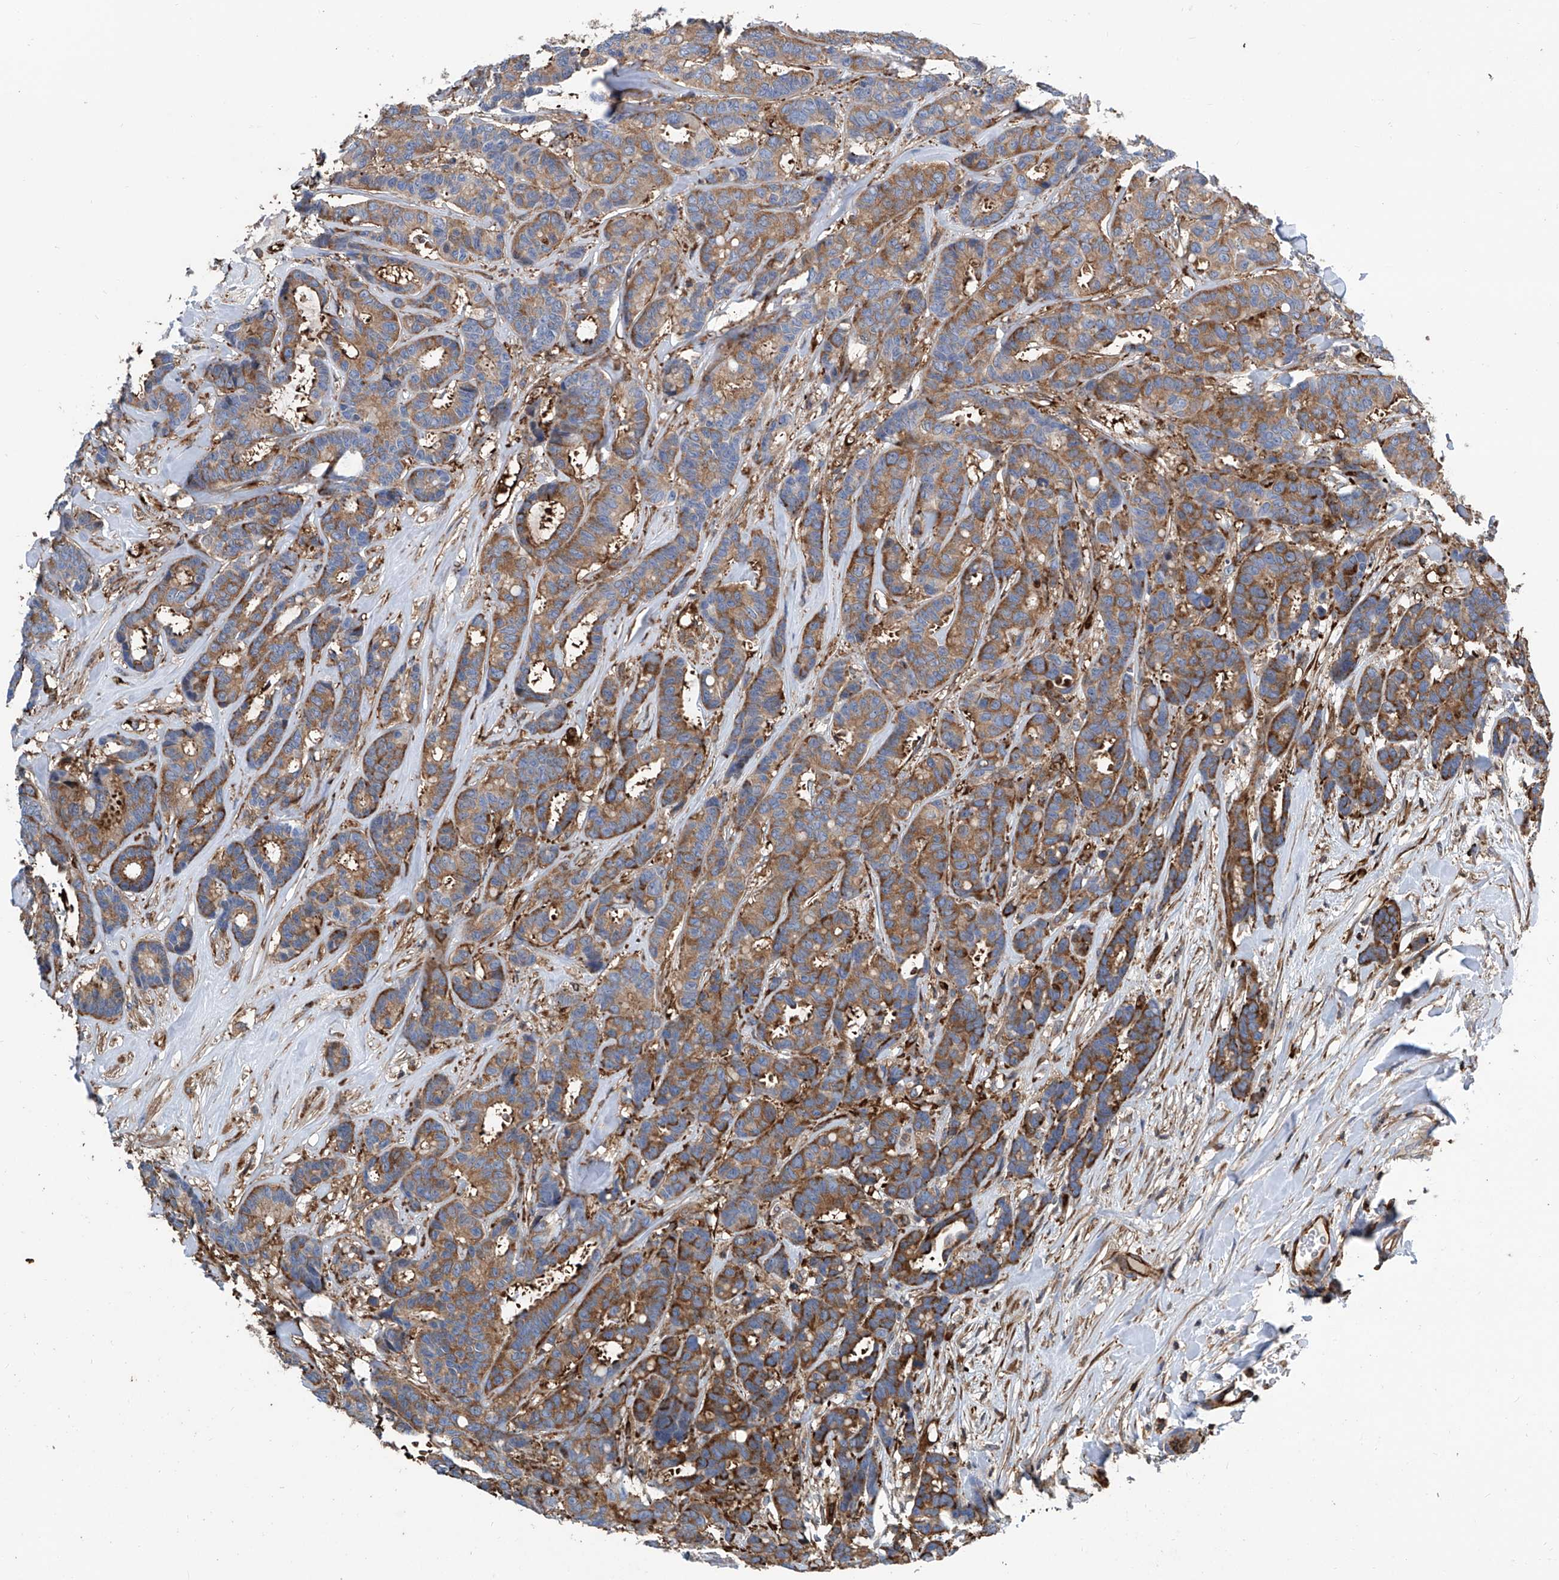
{"staining": {"intensity": "moderate", "quantity": ">75%", "location": "cytoplasmic/membranous"}, "tissue": "breast cancer", "cell_type": "Tumor cells", "image_type": "cancer", "snomed": [{"axis": "morphology", "description": "Duct carcinoma"}, {"axis": "topography", "description": "Breast"}], "caption": "Immunohistochemical staining of human breast cancer (invasive ductal carcinoma) demonstrates medium levels of moderate cytoplasmic/membranous protein staining in approximately >75% of tumor cells. The staining was performed using DAB (3,3'-diaminobenzidine) to visualize the protein expression in brown, while the nuclei were stained in blue with hematoxylin (Magnification: 20x).", "gene": "ZNF484", "patient": {"sex": "female", "age": 87}}